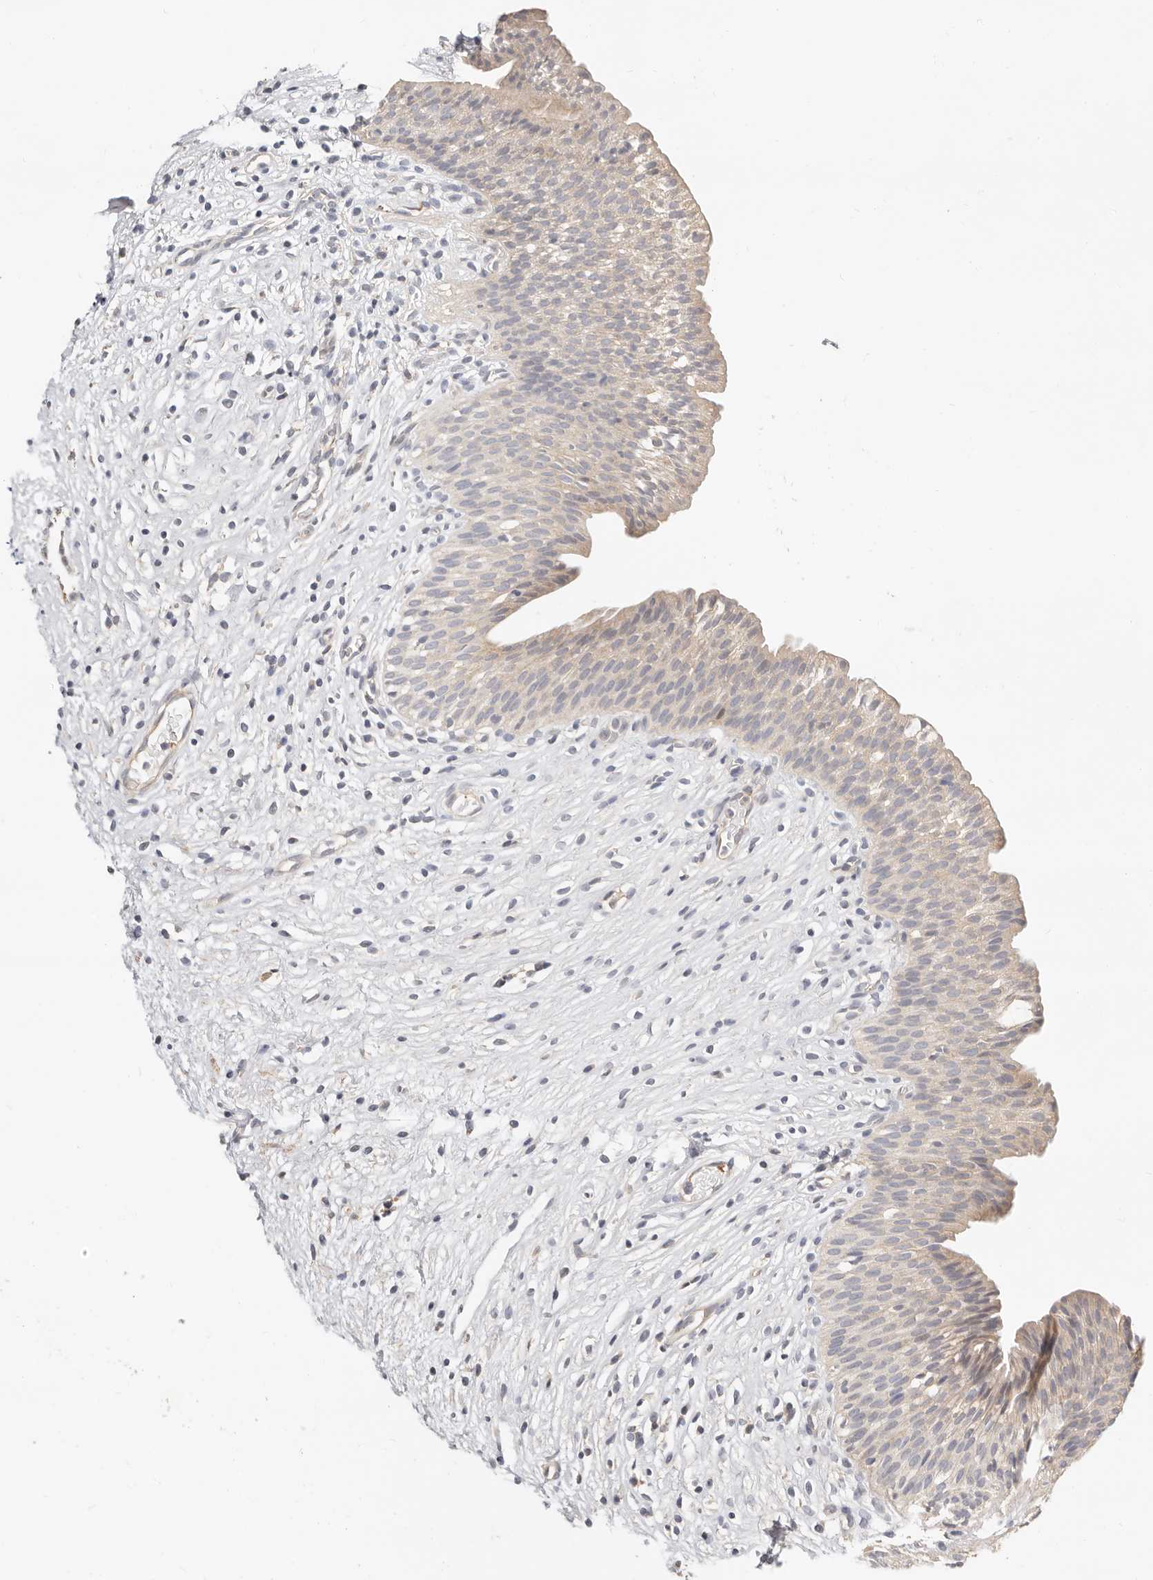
{"staining": {"intensity": "weak", "quantity": ">75%", "location": "cytoplasmic/membranous"}, "tissue": "urinary bladder", "cell_type": "Urothelial cells", "image_type": "normal", "snomed": [{"axis": "morphology", "description": "Normal tissue, NOS"}, {"axis": "topography", "description": "Urinary bladder"}], "caption": "Immunohistochemical staining of normal urinary bladder shows weak cytoplasmic/membranous protein positivity in about >75% of urothelial cells.", "gene": "ZRANB1", "patient": {"sex": "male", "age": 1}}